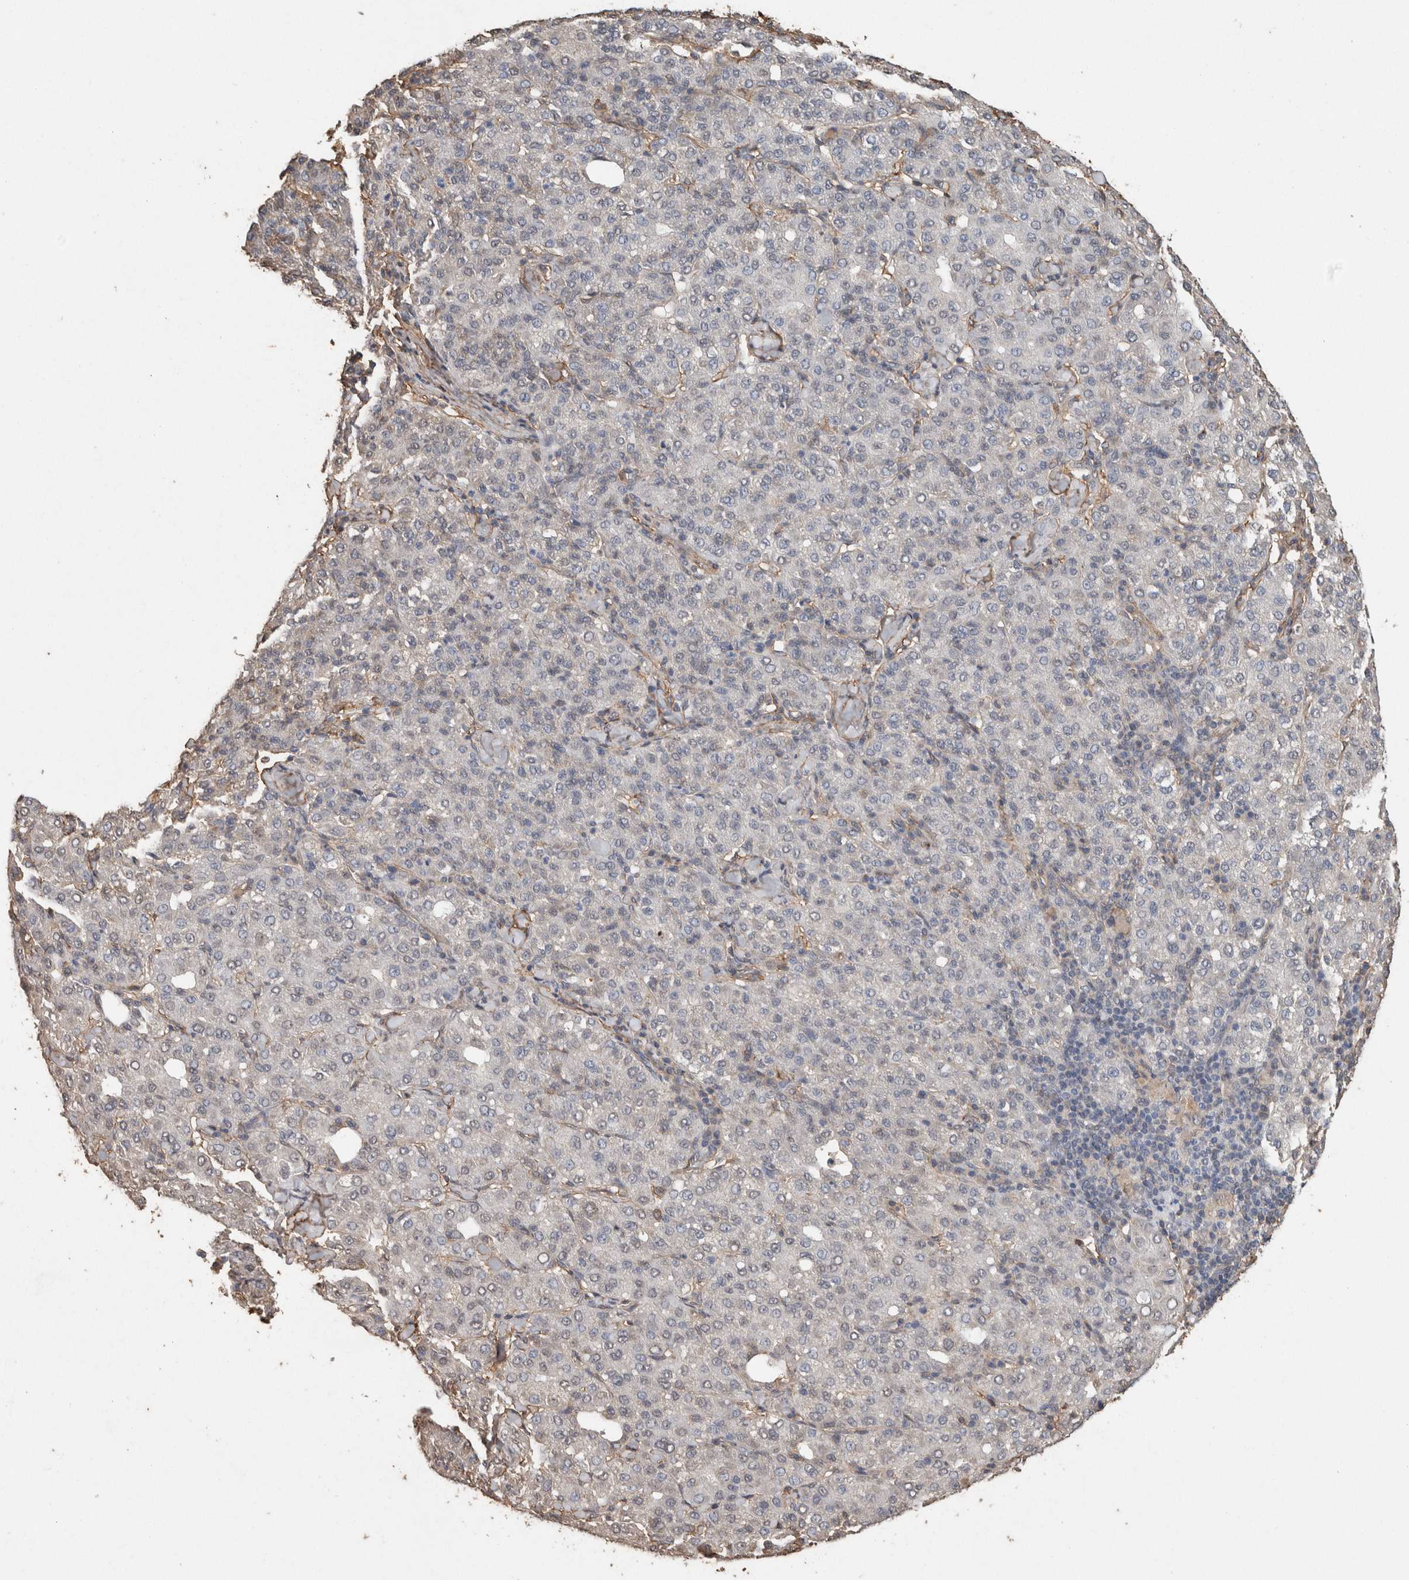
{"staining": {"intensity": "negative", "quantity": "none", "location": "none"}, "tissue": "liver cancer", "cell_type": "Tumor cells", "image_type": "cancer", "snomed": [{"axis": "morphology", "description": "Carcinoma, Hepatocellular, NOS"}, {"axis": "topography", "description": "Liver"}], "caption": "Tumor cells are negative for brown protein staining in liver cancer.", "gene": "S100A10", "patient": {"sex": "male", "age": 65}}